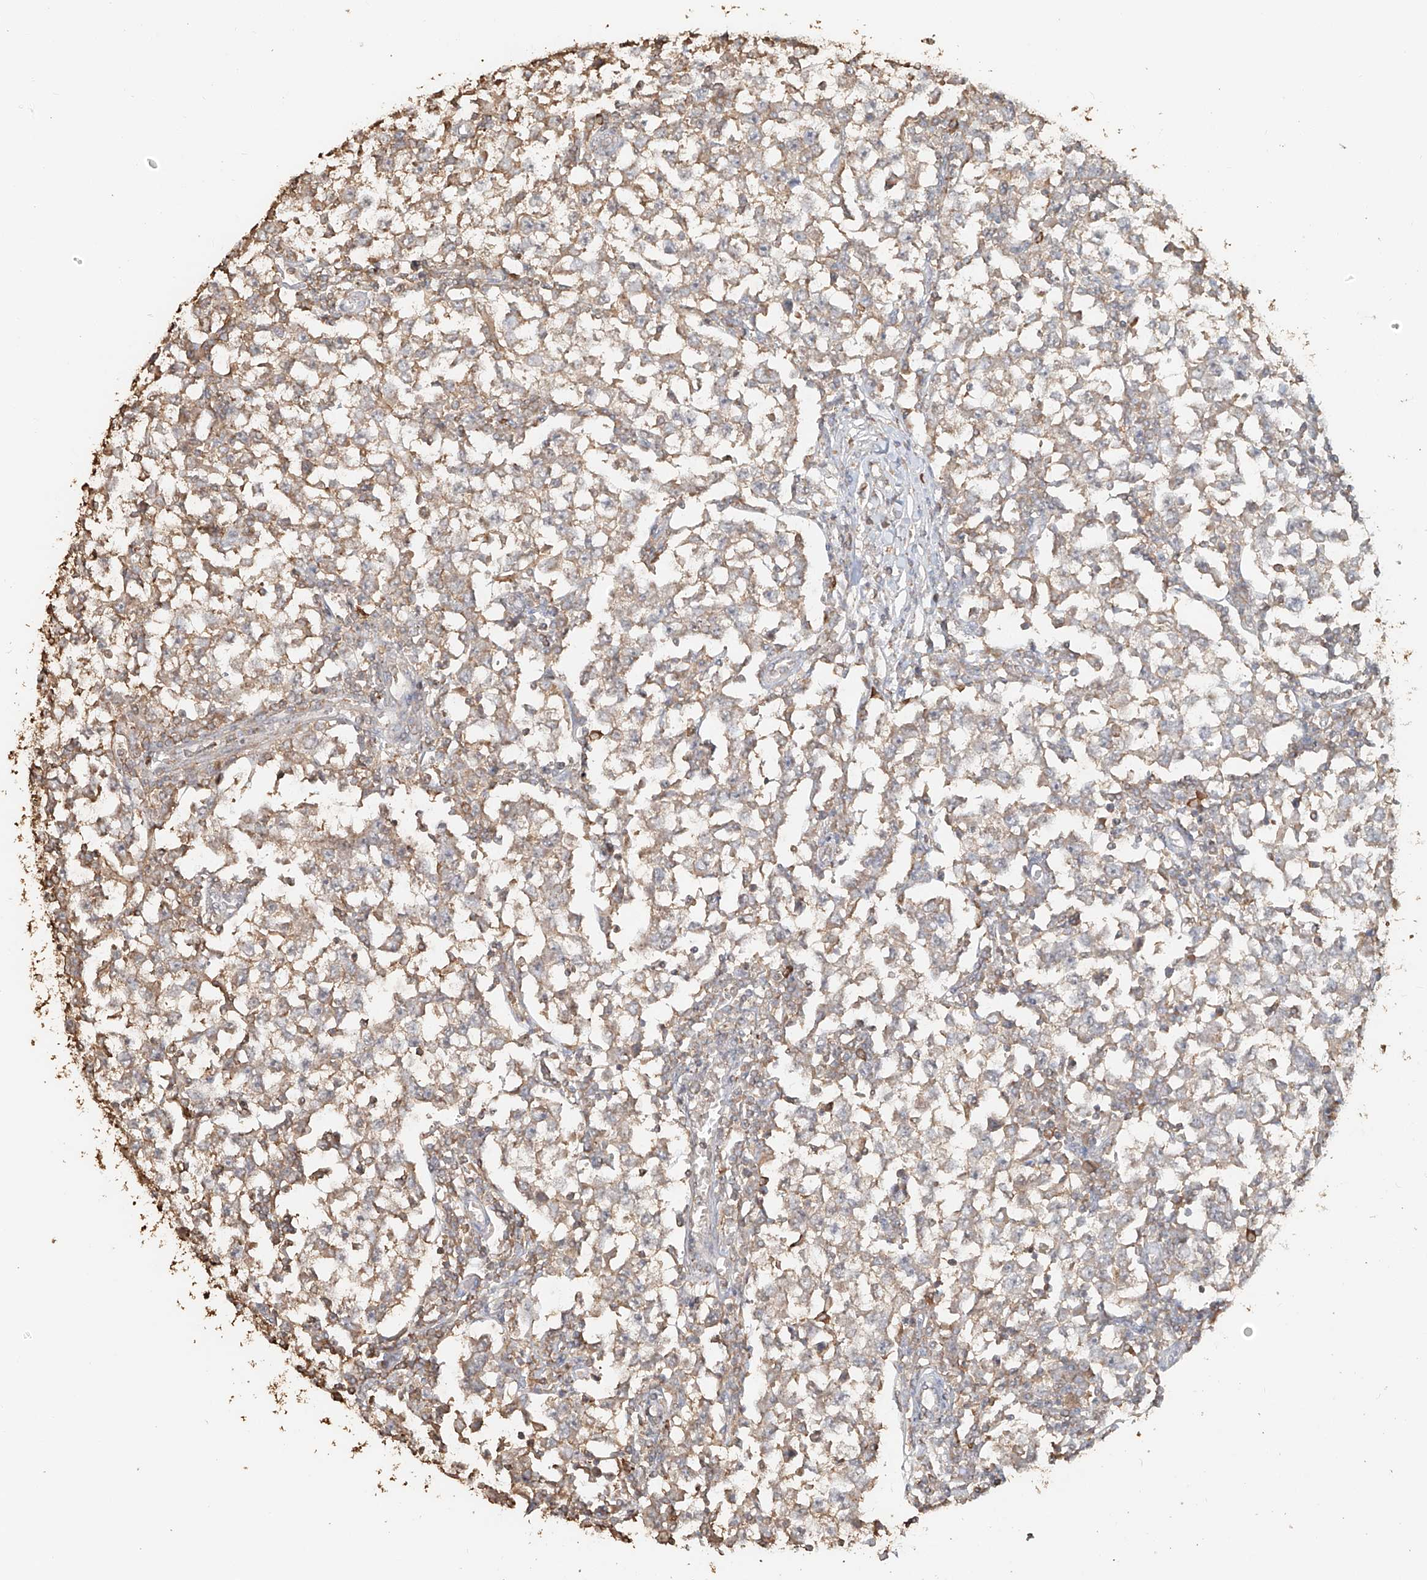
{"staining": {"intensity": "moderate", "quantity": "<25%", "location": "cytoplasmic/membranous"}, "tissue": "testis cancer", "cell_type": "Tumor cells", "image_type": "cancer", "snomed": [{"axis": "morphology", "description": "Seminoma, NOS"}, {"axis": "topography", "description": "Testis"}], "caption": "Immunohistochemical staining of human testis cancer displays low levels of moderate cytoplasmic/membranous protein expression in about <25% of tumor cells. The staining is performed using DAB brown chromogen to label protein expression. The nuclei are counter-stained blue using hematoxylin.", "gene": "NPHS1", "patient": {"sex": "male", "age": 65}}